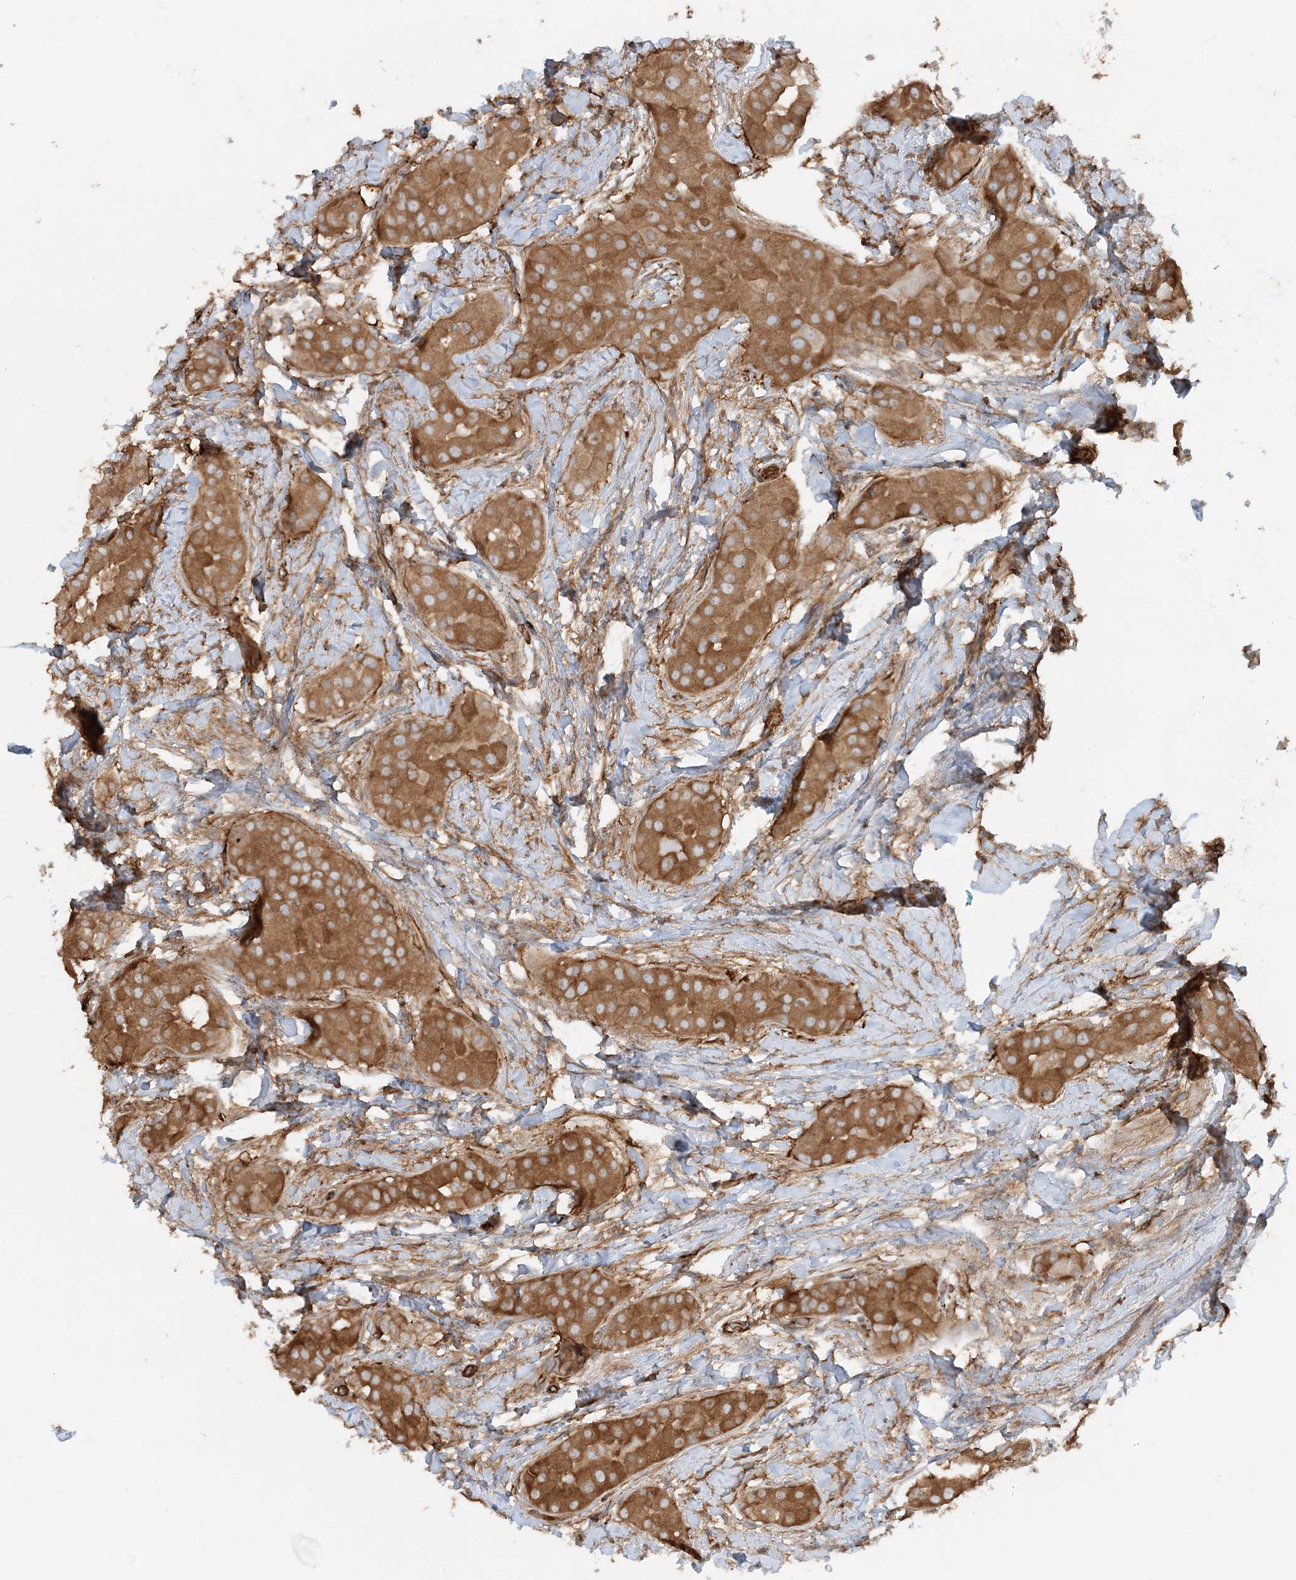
{"staining": {"intensity": "moderate", "quantity": ">75%", "location": "cytoplasmic/membranous"}, "tissue": "thyroid cancer", "cell_type": "Tumor cells", "image_type": "cancer", "snomed": [{"axis": "morphology", "description": "Papillary adenocarcinoma, NOS"}, {"axis": "topography", "description": "Thyroid gland"}], "caption": "Immunohistochemical staining of thyroid cancer (papillary adenocarcinoma) displays medium levels of moderate cytoplasmic/membranous protein positivity in about >75% of tumor cells.", "gene": "DSTN", "patient": {"sex": "male", "age": 33}}